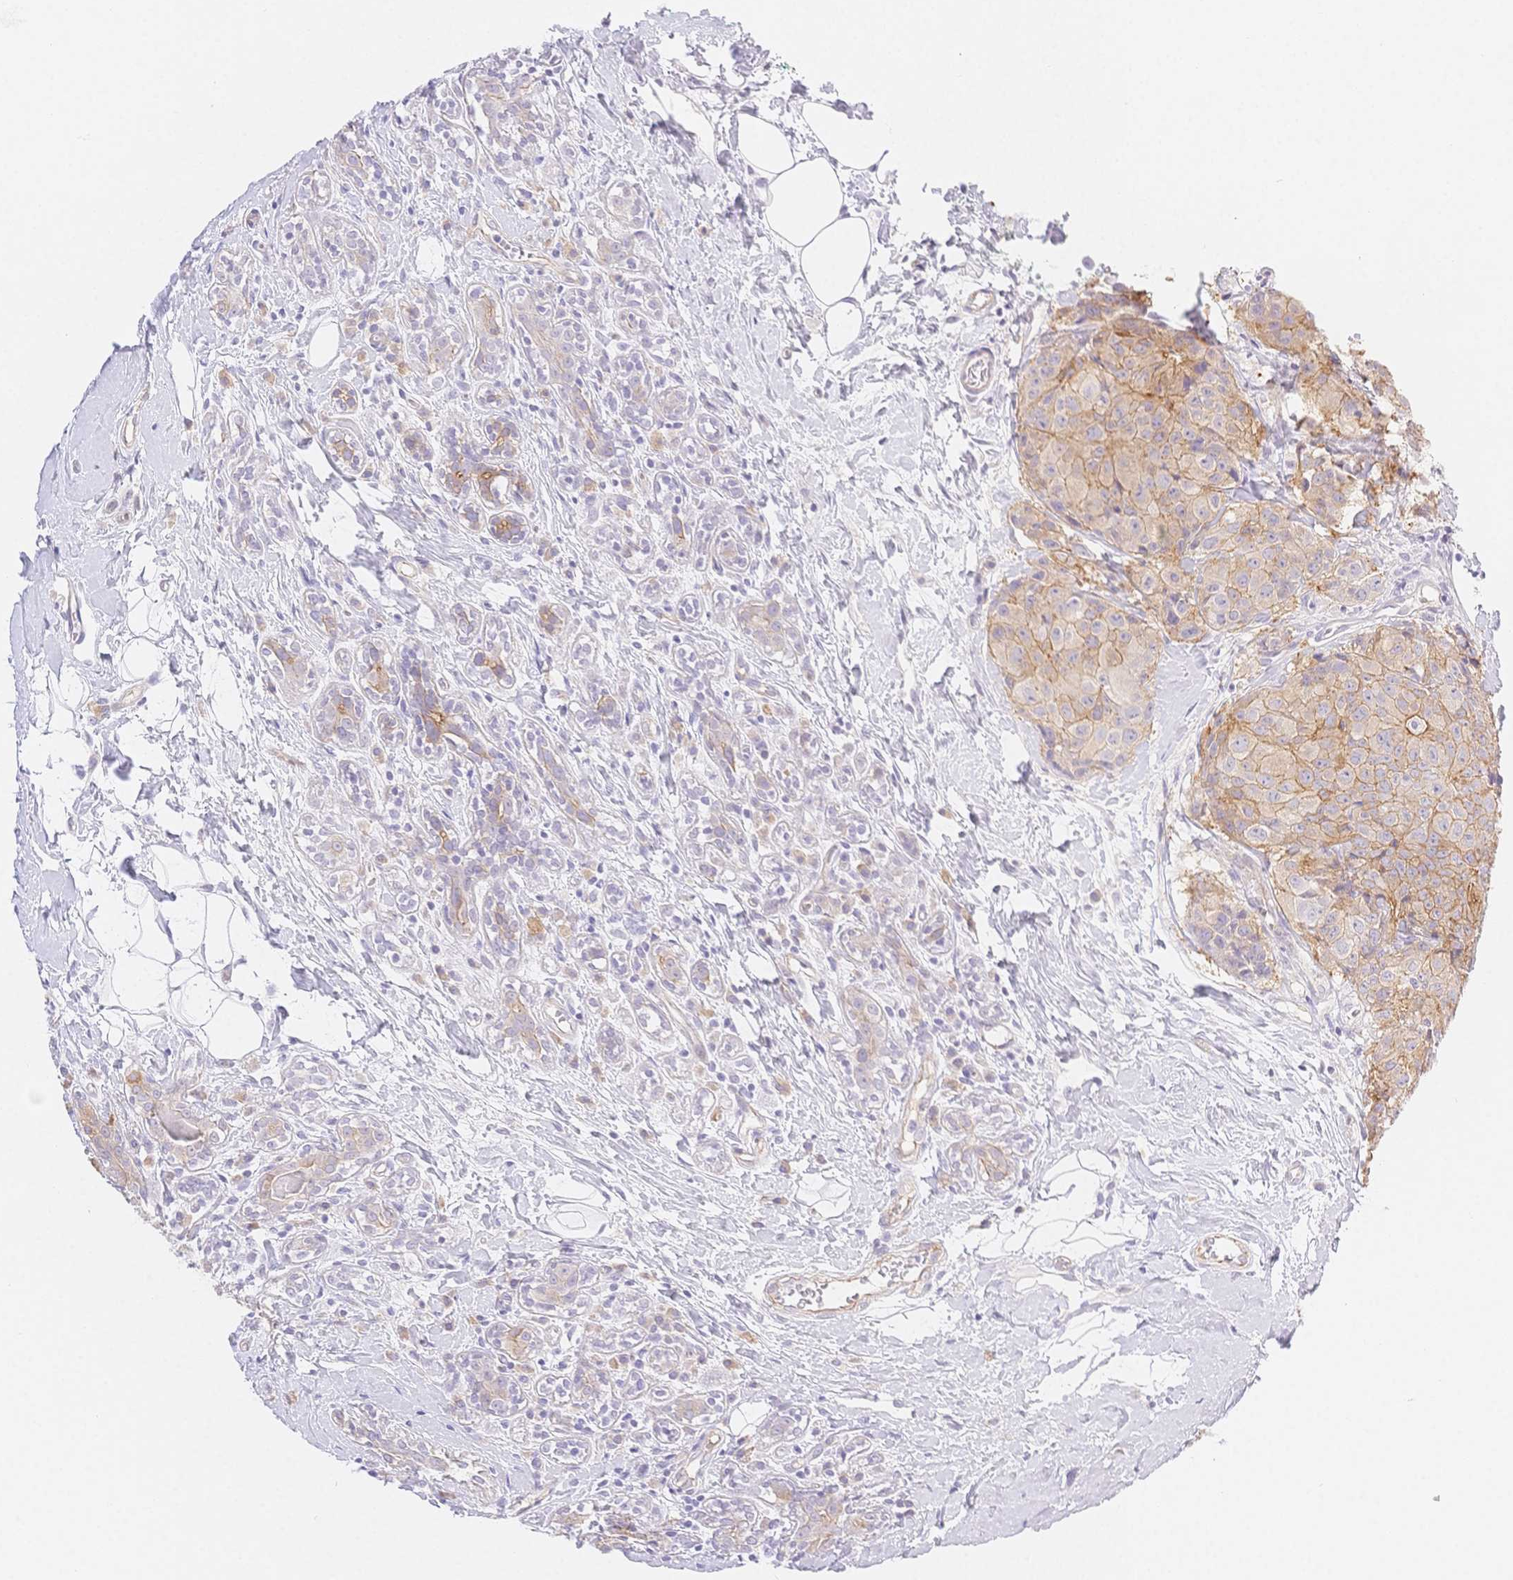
{"staining": {"intensity": "weak", "quantity": "25%-75%", "location": "cytoplasmic/membranous"}, "tissue": "breast cancer", "cell_type": "Tumor cells", "image_type": "cancer", "snomed": [{"axis": "morphology", "description": "Duct carcinoma"}, {"axis": "topography", "description": "Breast"}], "caption": "Breast cancer (infiltrating ductal carcinoma) was stained to show a protein in brown. There is low levels of weak cytoplasmic/membranous positivity in approximately 25%-75% of tumor cells.", "gene": "CSN1S1", "patient": {"sex": "female", "age": 43}}